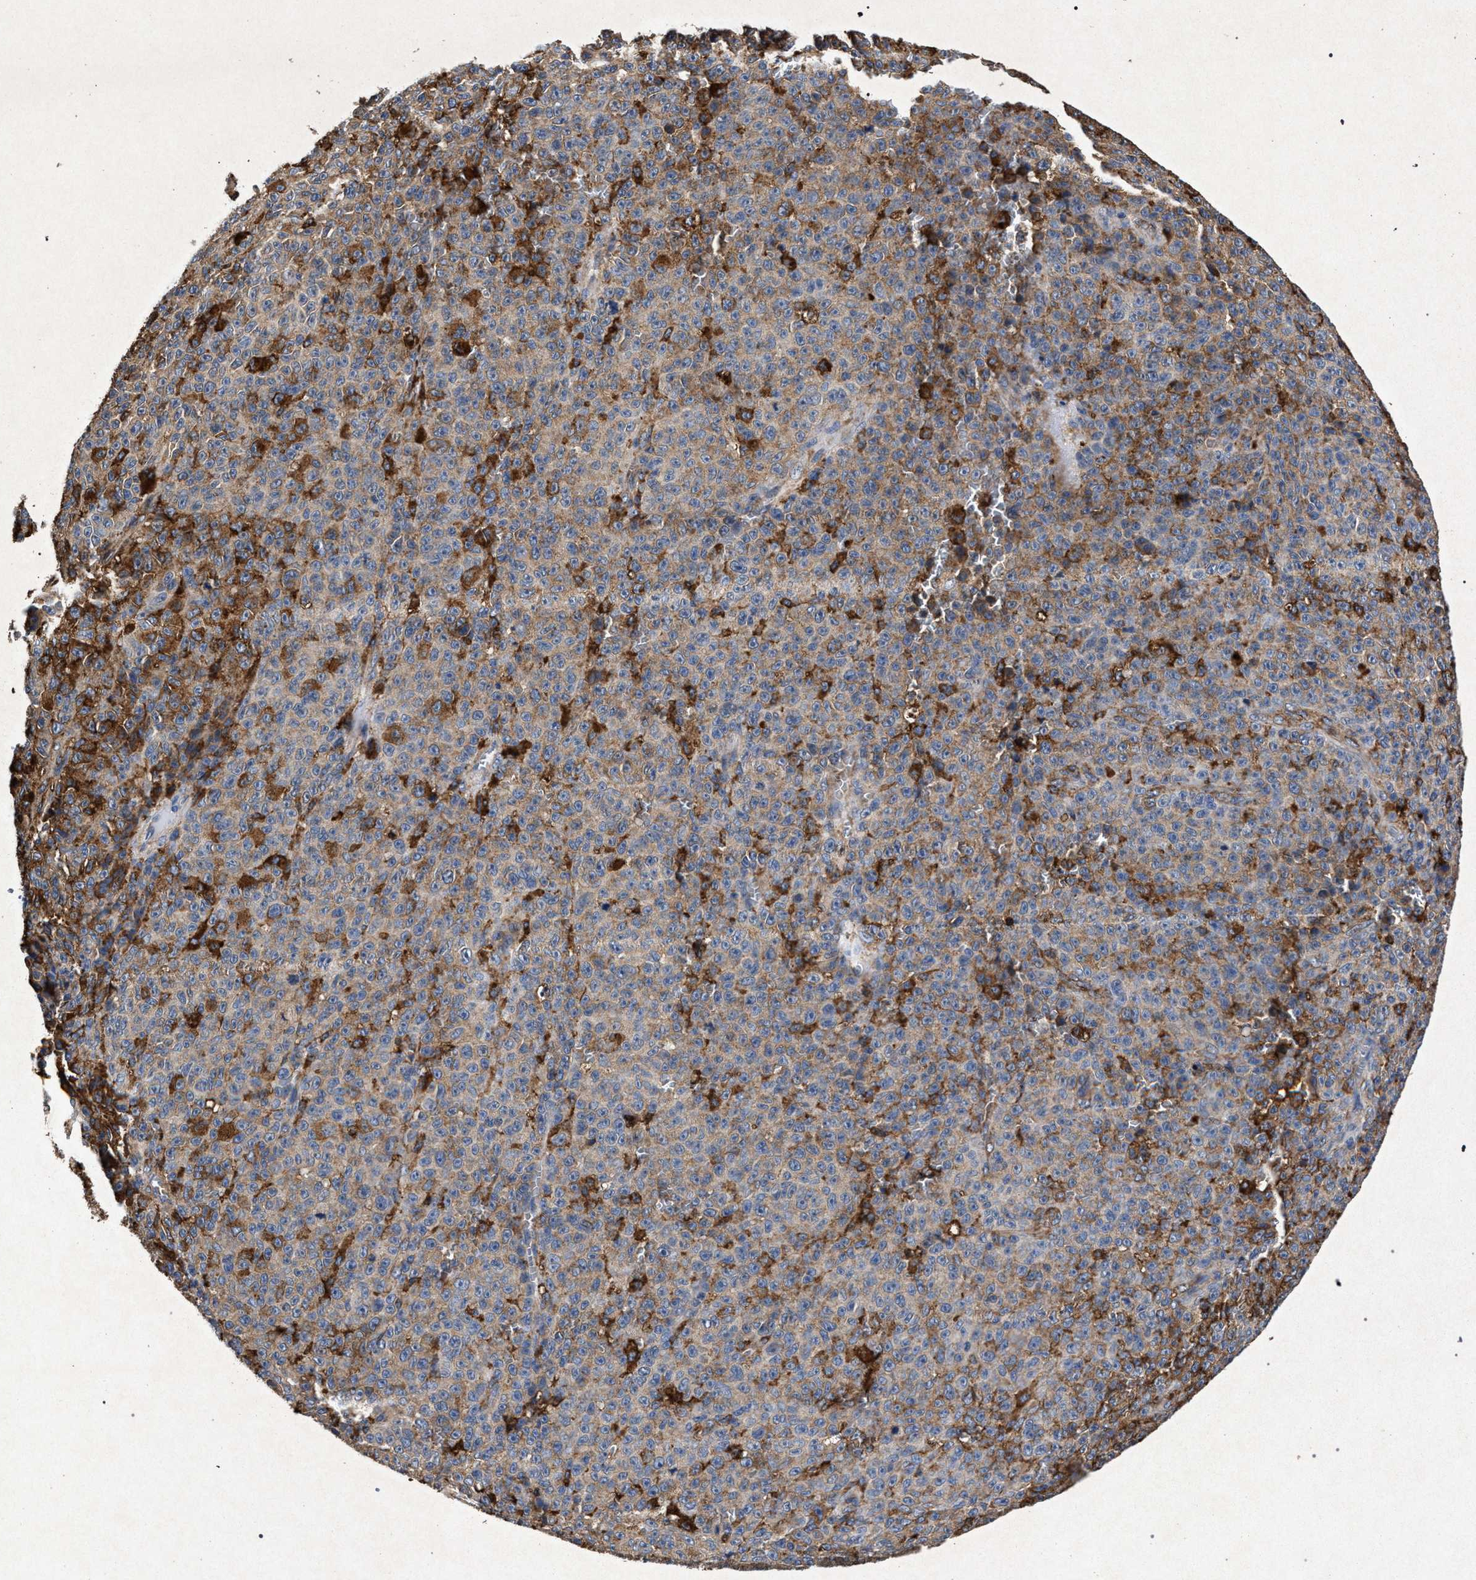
{"staining": {"intensity": "moderate", "quantity": "25%-75%", "location": "cytoplasmic/membranous"}, "tissue": "melanoma", "cell_type": "Tumor cells", "image_type": "cancer", "snomed": [{"axis": "morphology", "description": "Malignant melanoma, NOS"}, {"axis": "topography", "description": "Skin"}], "caption": "Protein analysis of malignant melanoma tissue exhibits moderate cytoplasmic/membranous positivity in approximately 25%-75% of tumor cells. The staining was performed using DAB (3,3'-diaminobenzidine) to visualize the protein expression in brown, while the nuclei were stained in blue with hematoxylin (Magnification: 20x).", "gene": "MARCKS", "patient": {"sex": "female", "age": 82}}